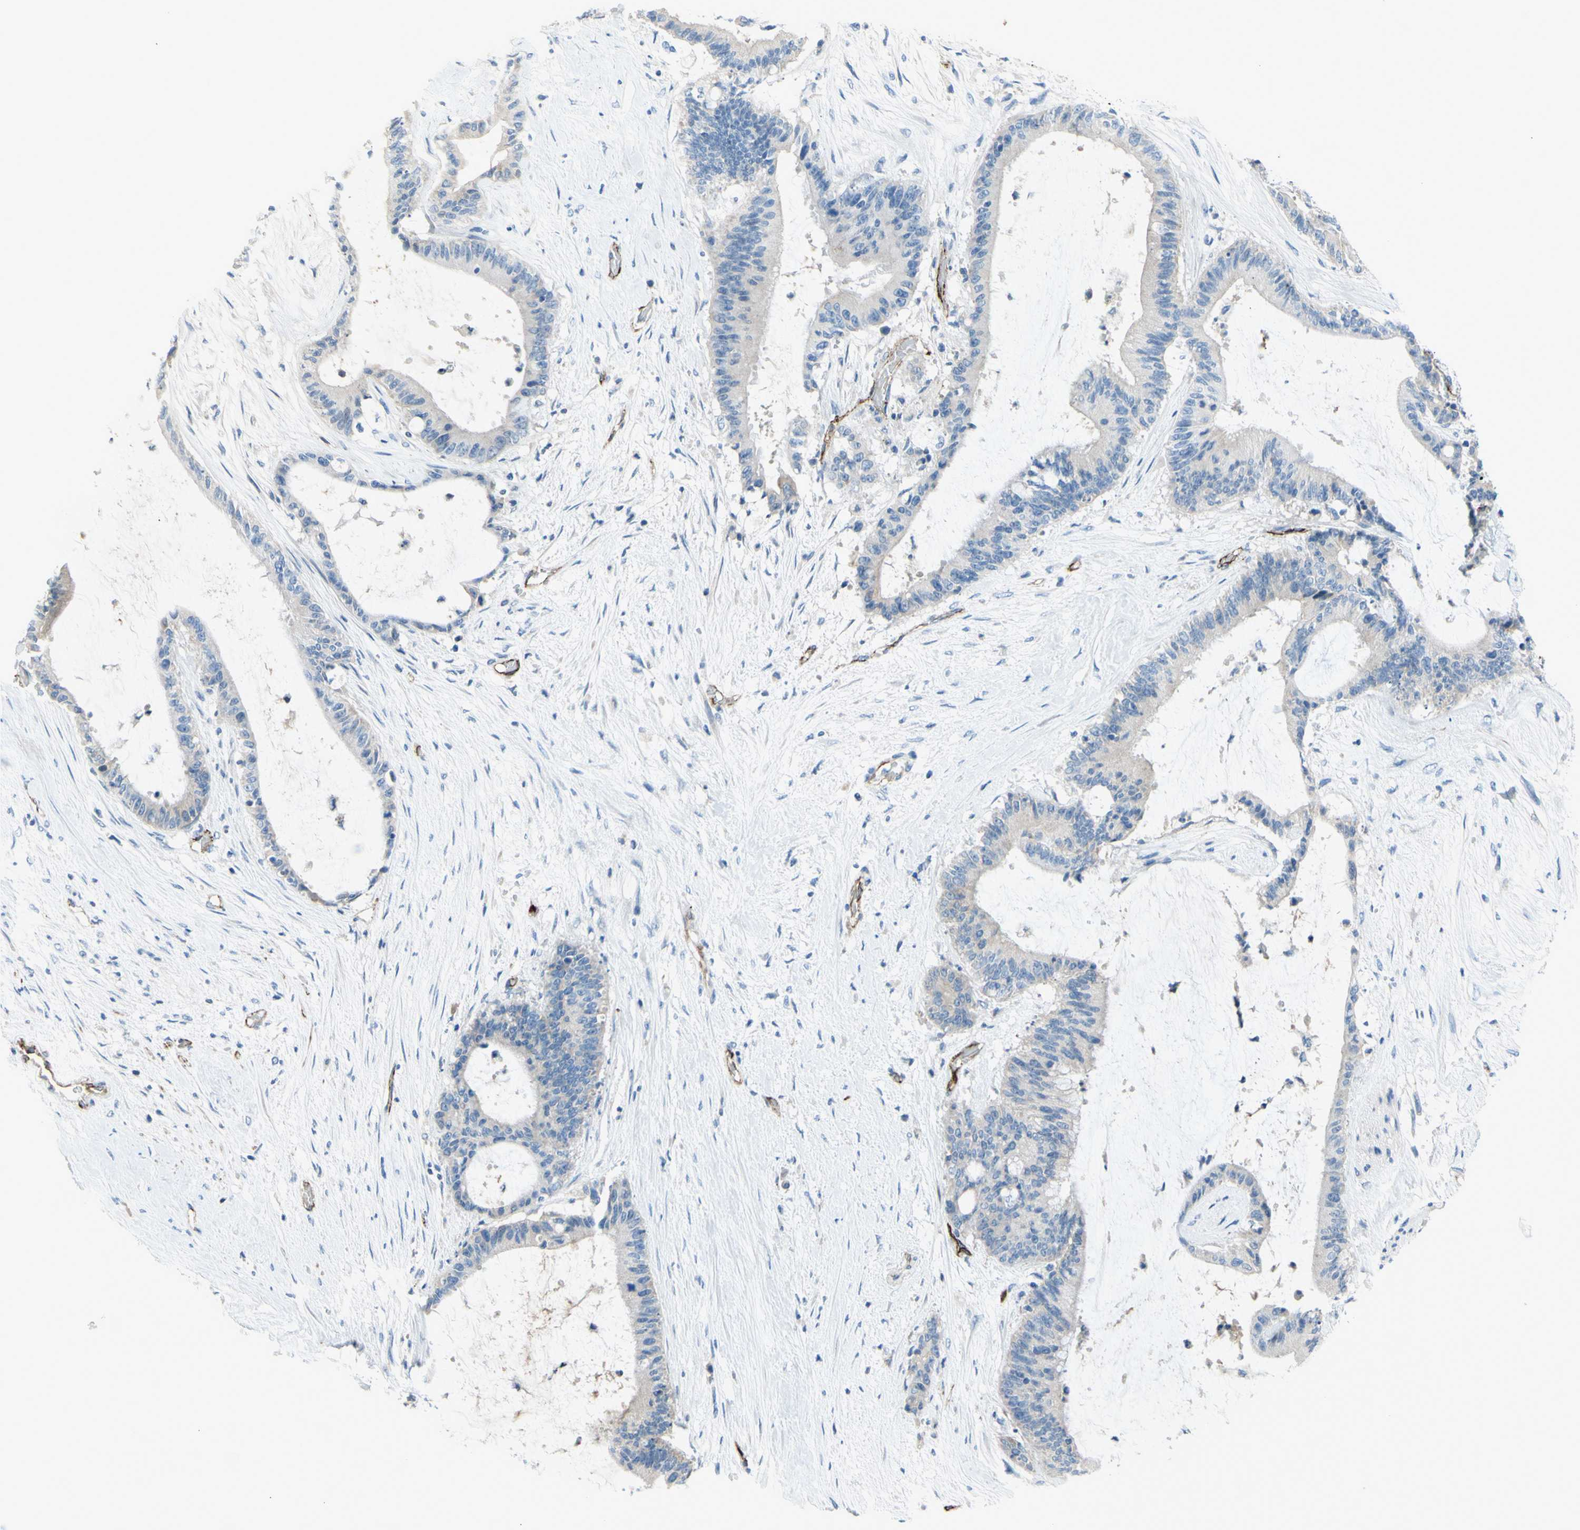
{"staining": {"intensity": "negative", "quantity": "none", "location": "none"}, "tissue": "liver cancer", "cell_type": "Tumor cells", "image_type": "cancer", "snomed": [{"axis": "morphology", "description": "Cholangiocarcinoma"}, {"axis": "topography", "description": "Liver"}], "caption": "An immunohistochemistry photomicrograph of liver cancer (cholangiocarcinoma) is shown. There is no staining in tumor cells of liver cancer (cholangiocarcinoma).", "gene": "PRRG2", "patient": {"sex": "female", "age": 73}}